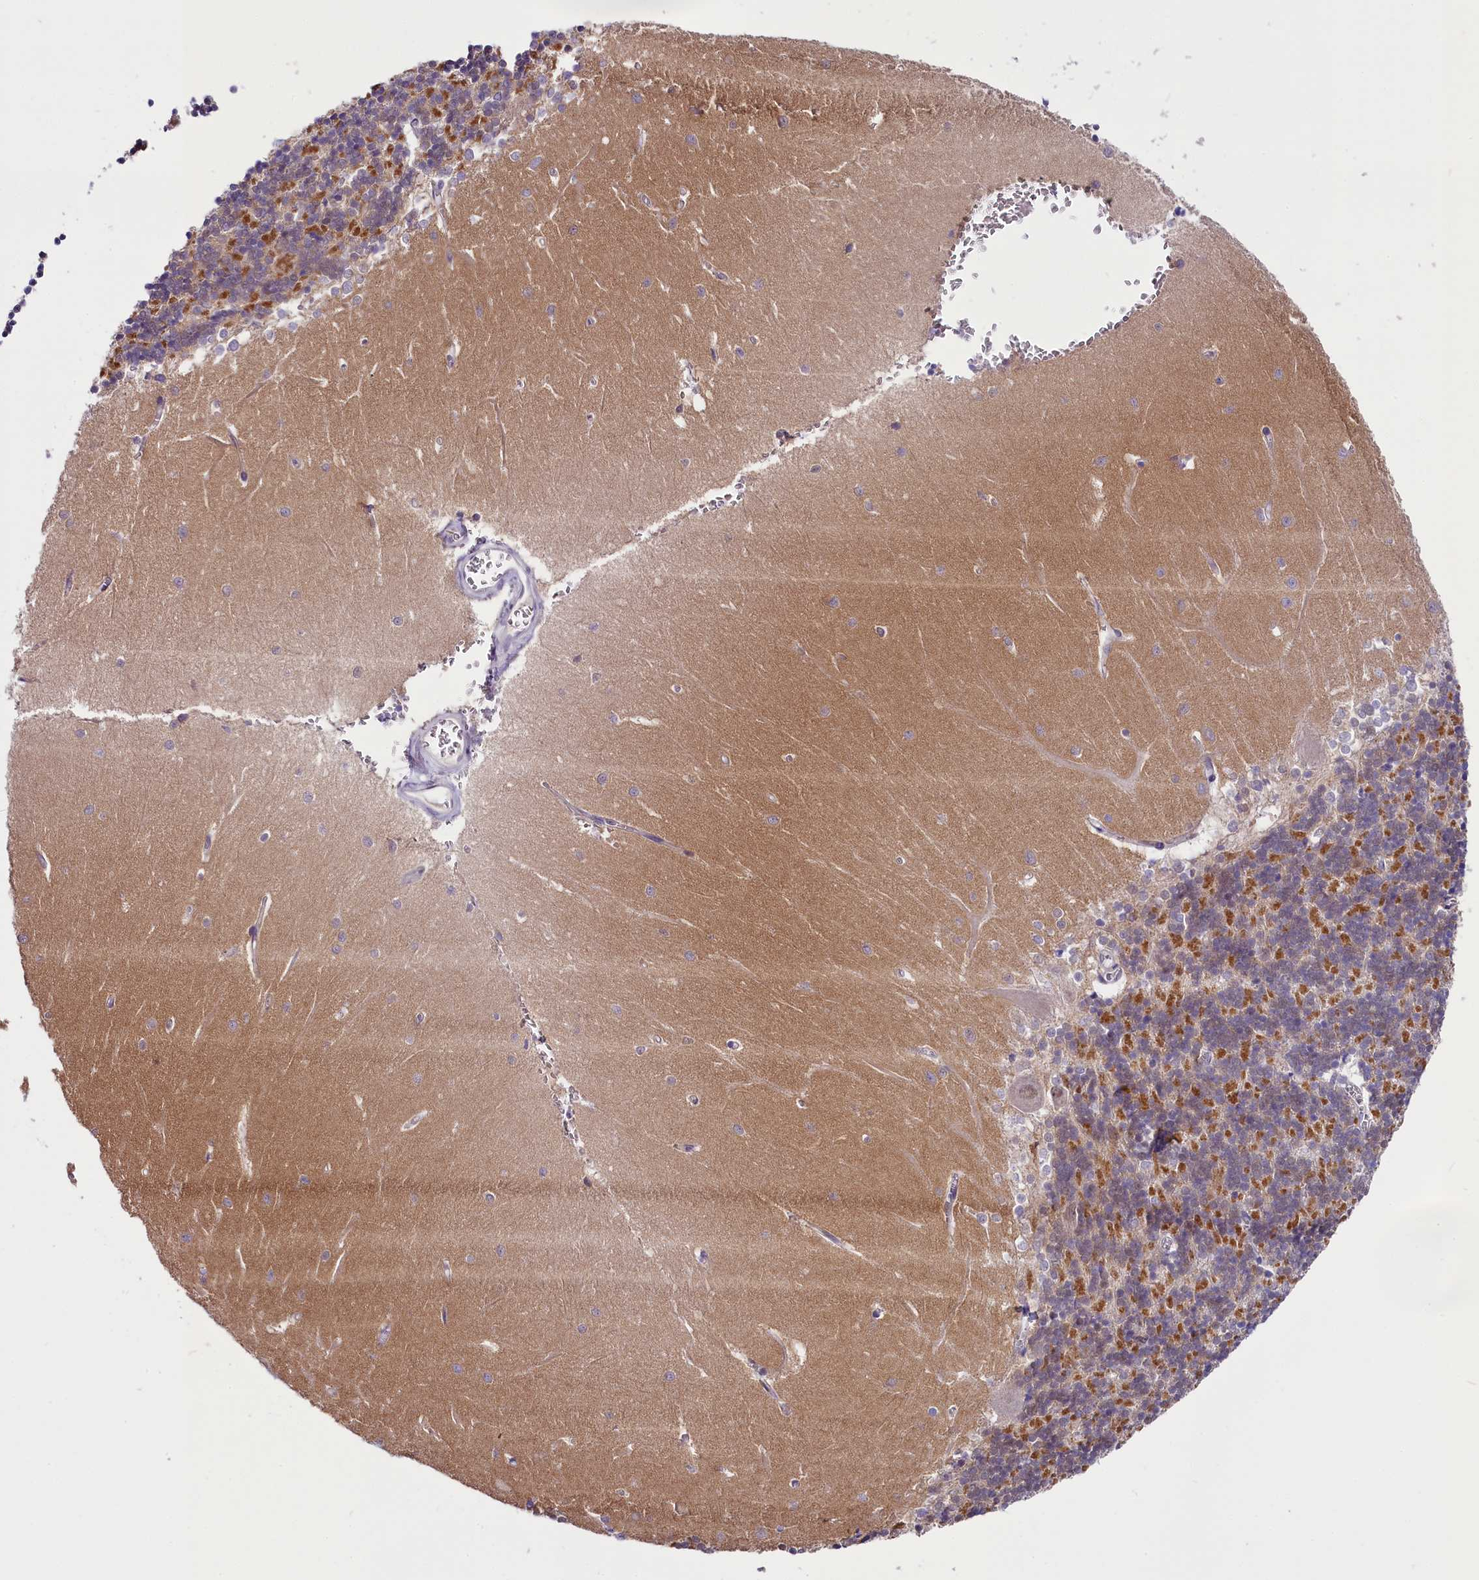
{"staining": {"intensity": "moderate", "quantity": "25%-75%", "location": "cytoplasmic/membranous"}, "tissue": "cerebellum", "cell_type": "Cells in granular layer", "image_type": "normal", "snomed": [{"axis": "morphology", "description": "Normal tissue, NOS"}, {"axis": "topography", "description": "Cerebellum"}], "caption": "This micrograph displays IHC staining of benign cerebellum, with medium moderate cytoplasmic/membranous positivity in about 25%-75% of cells in granular layer.", "gene": "OSGEP", "patient": {"sex": "male", "age": 37}}